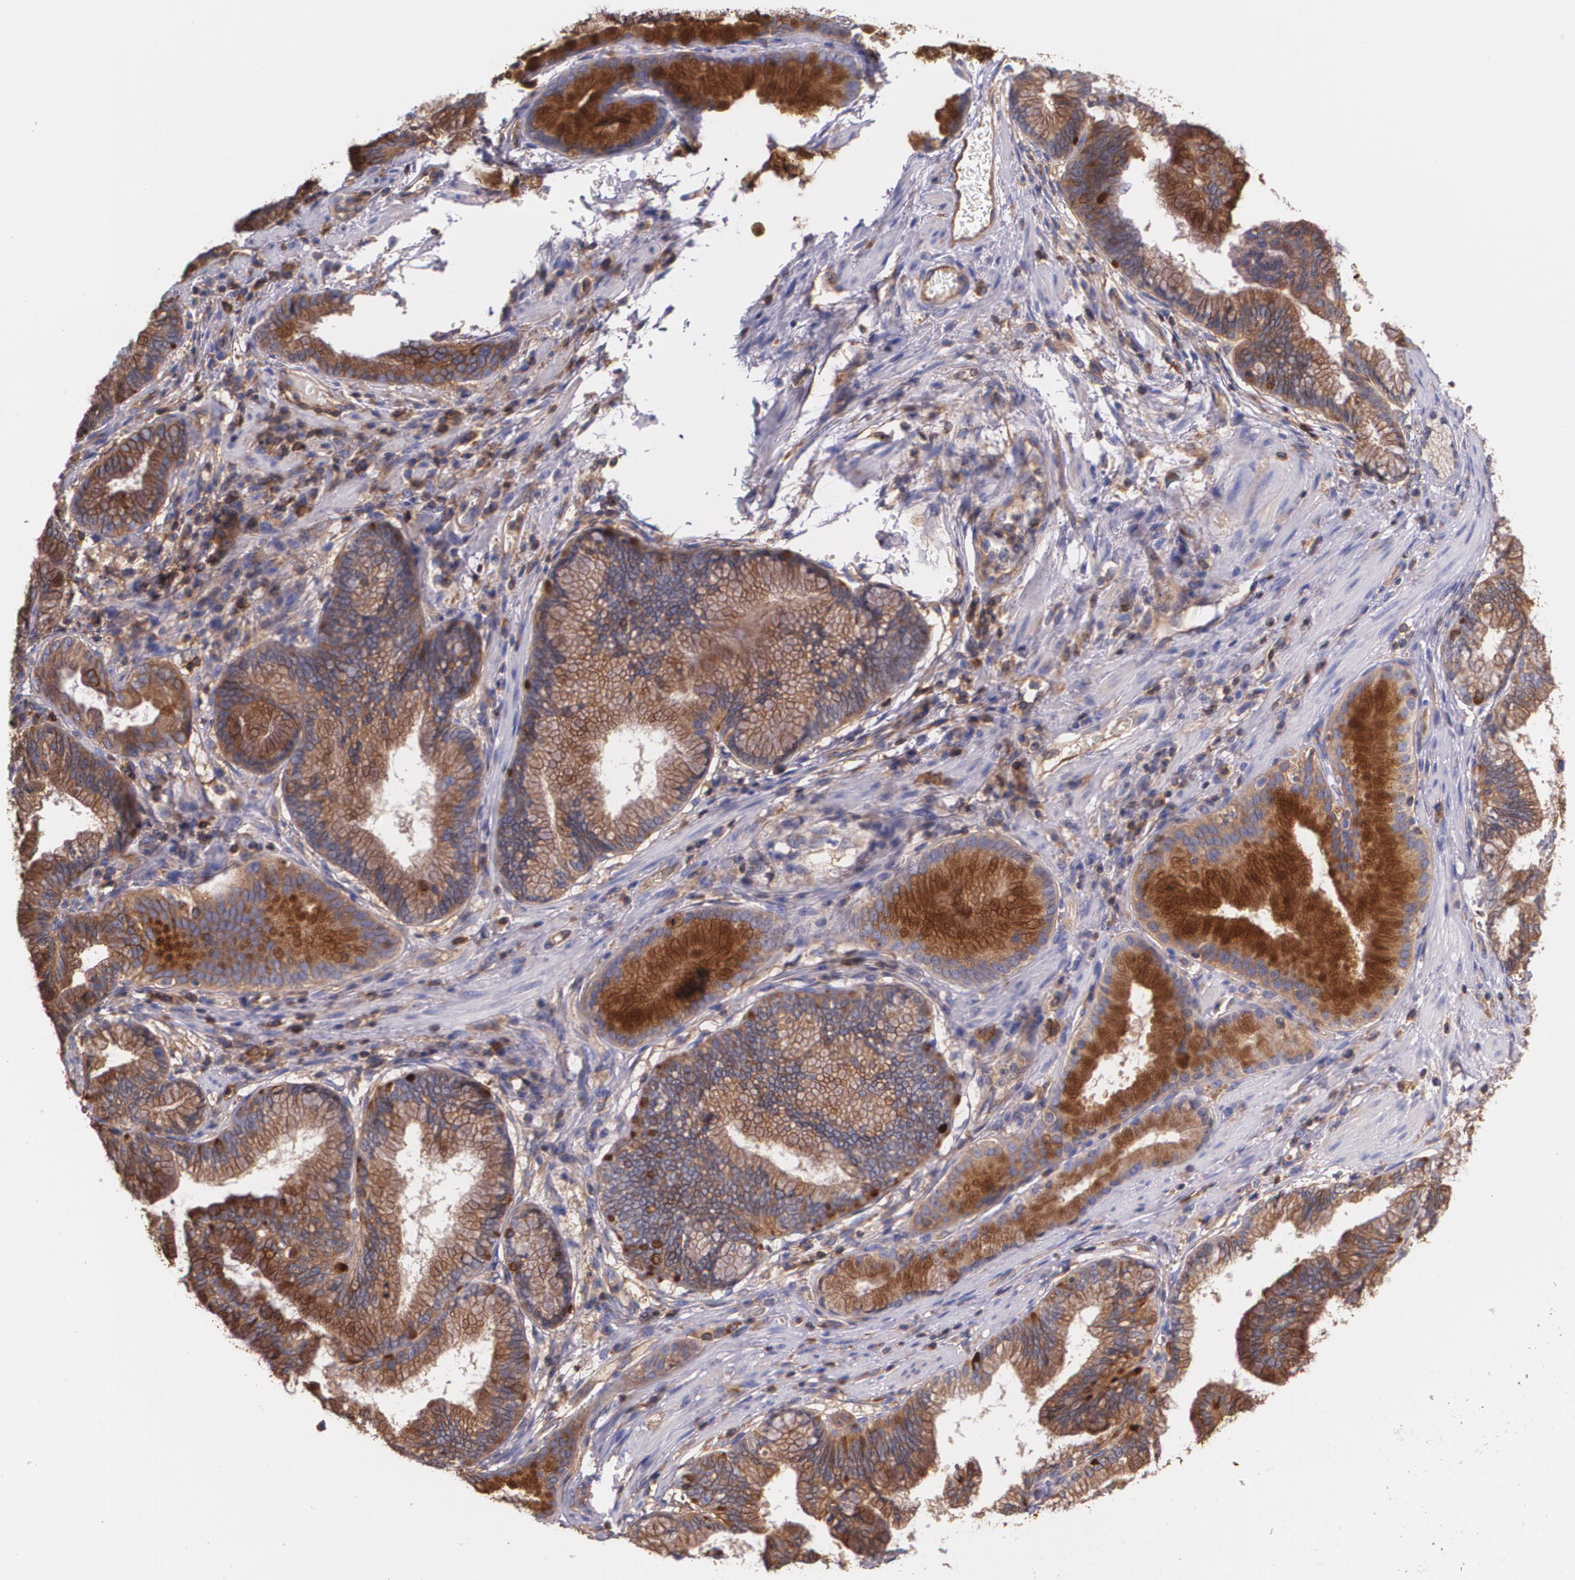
{"staining": {"intensity": "moderate", "quantity": "25%-75%", "location": "cytoplasmic/membranous"}, "tissue": "pancreatic cancer", "cell_type": "Tumor cells", "image_type": "cancer", "snomed": [{"axis": "morphology", "description": "Adenocarcinoma, NOS"}, {"axis": "topography", "description": "Pancreas"}], "caption": "Tumor cells reveal moderate cytoplasmic/membranous positivity in about 25%-75% of cells in pancreatic adenocarcinoma.", "gene": "B2M", "patient": {"sex": "female", "age": 64}}